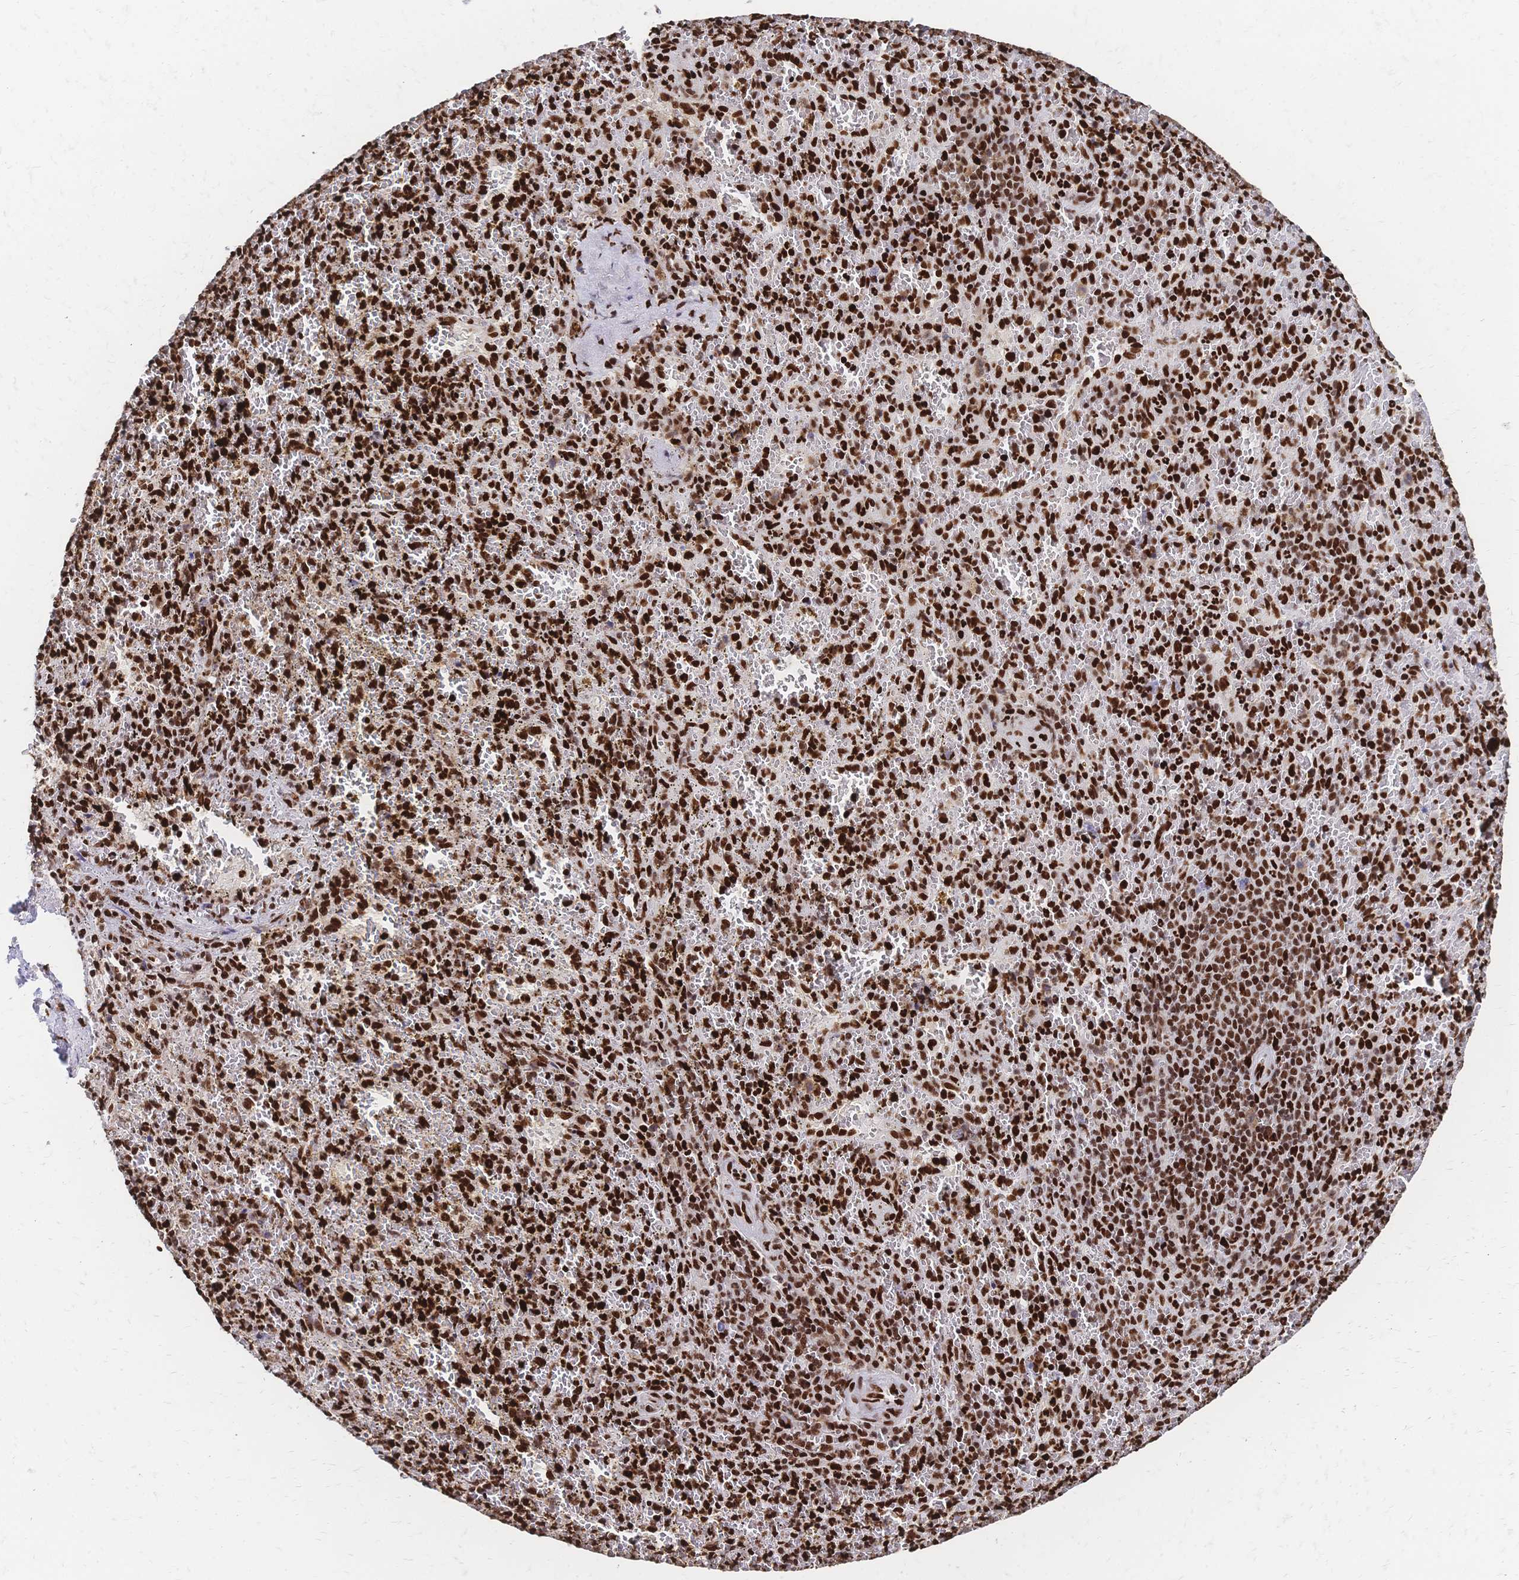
{"staining": {"intensity": "strong", "quantity": ">75%", "location": "nuclear"}, "tissue": "spleen", "cell_type": "Cells in red pulp", "image_type": "normal", "snomed": [{"axis": "morphology", "description": "Normal tissue, NOS"}, {"axis": "topography", "description": "Spleen"}], "caption": "This image exhibits immunohistochemistry (IHC) staining of normal human spleen, with high strong nuclear expression in approximately >75% of cells in red pulp.", "gene": "HDGF", "patient": {"sex": "female", "age": 50}}